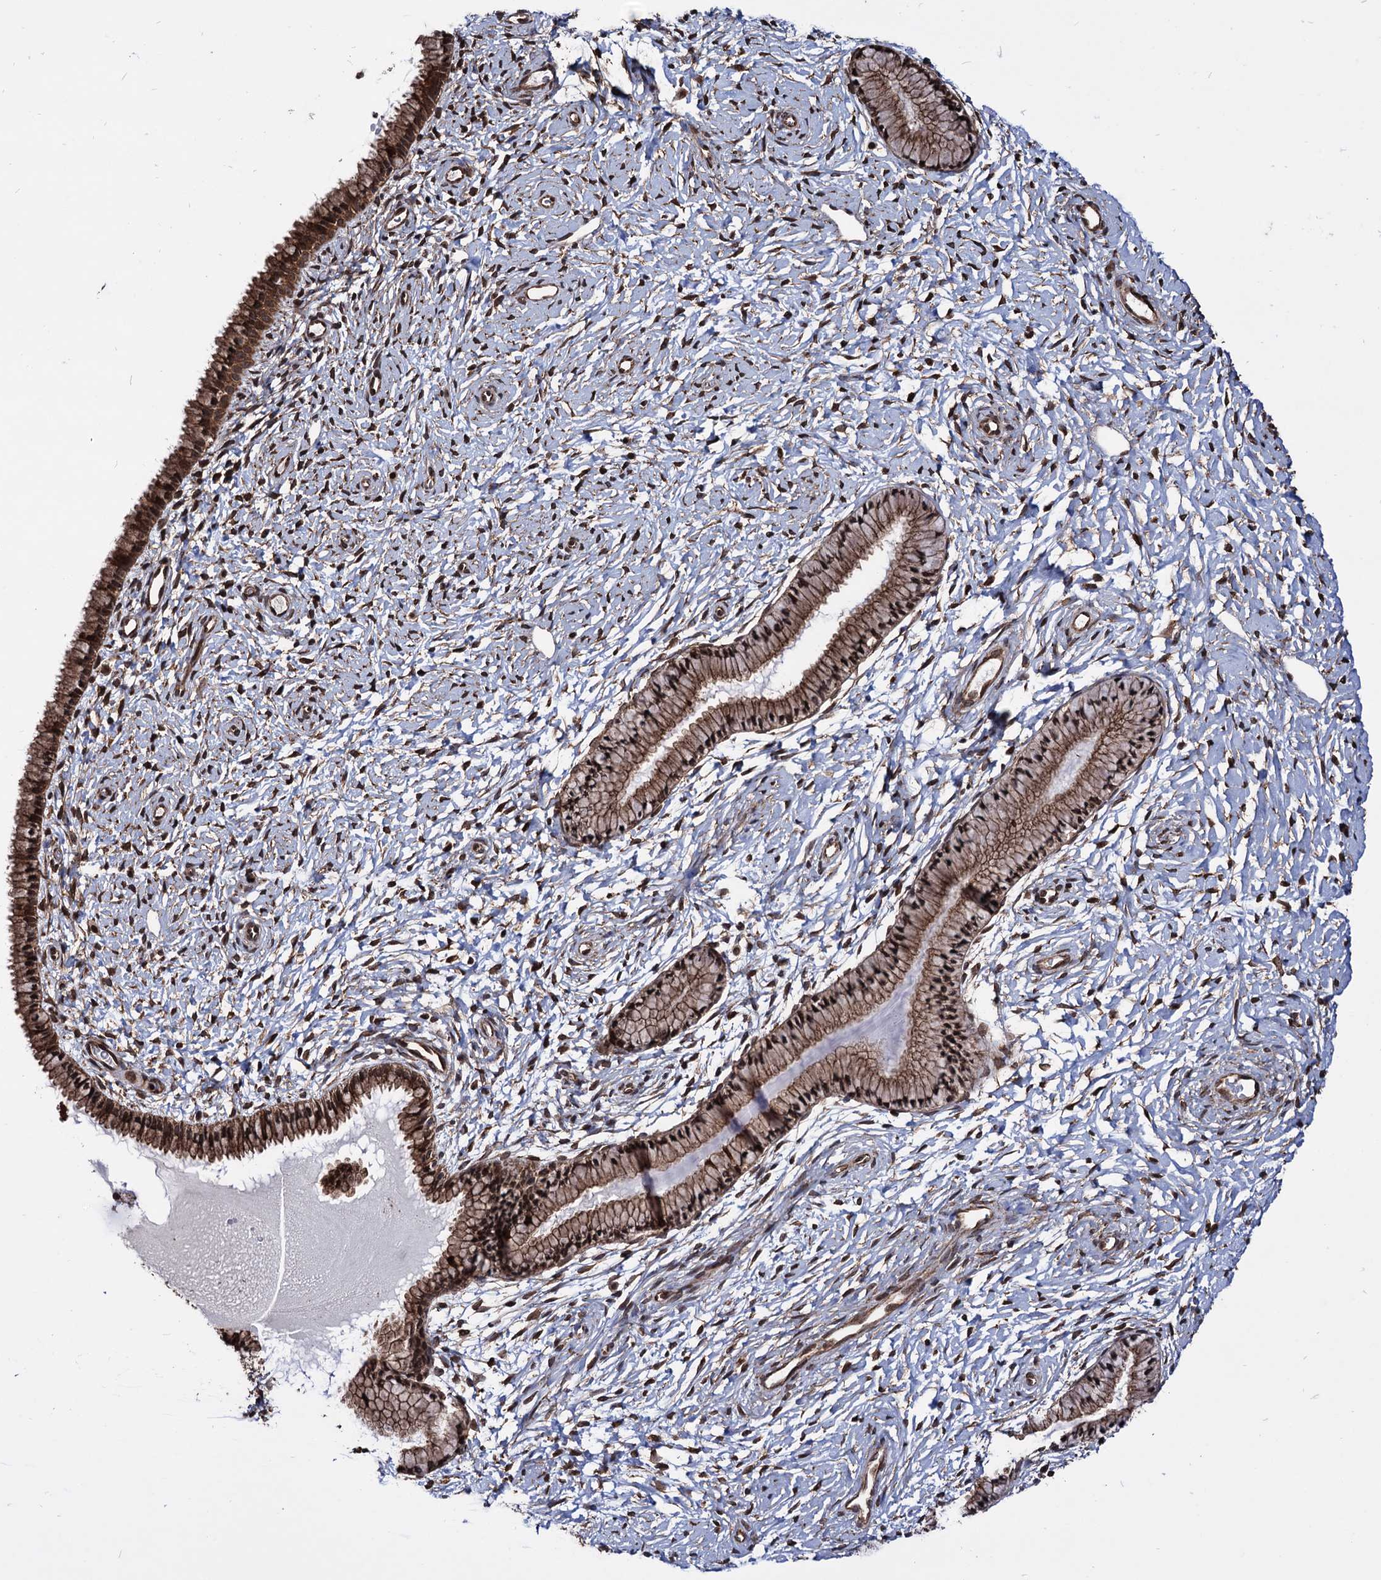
{"staining": {"intensity": "strong", "quantity": ">75%", "location": "cytoplasmic/membranous,nuclear"}, "tissue": "cervix", "cell_type": "Glandular cells", "image_type": "normal", "snomed": [{"axis": "morphology", "description": "Normal tissue, NOS"}, {"axis": "topography", "description": "Cervix"}], "caption": "Immunohistochemistry staining of benign cervix, which exhibits high levels of strong cytoplasmic/membranous,nuclear positivity in about >75% of glandular cells indicating strong cytoplasmic/membranous,nuclear protein expression. The staining was performed using DAB (3,3'-diaminobenzidine) (brown) for protein detection and nuclei were counterstained in hematoxylin (blue).", "gene": "ANKRD12", "patient": {"sex": "female", "age": 33}}